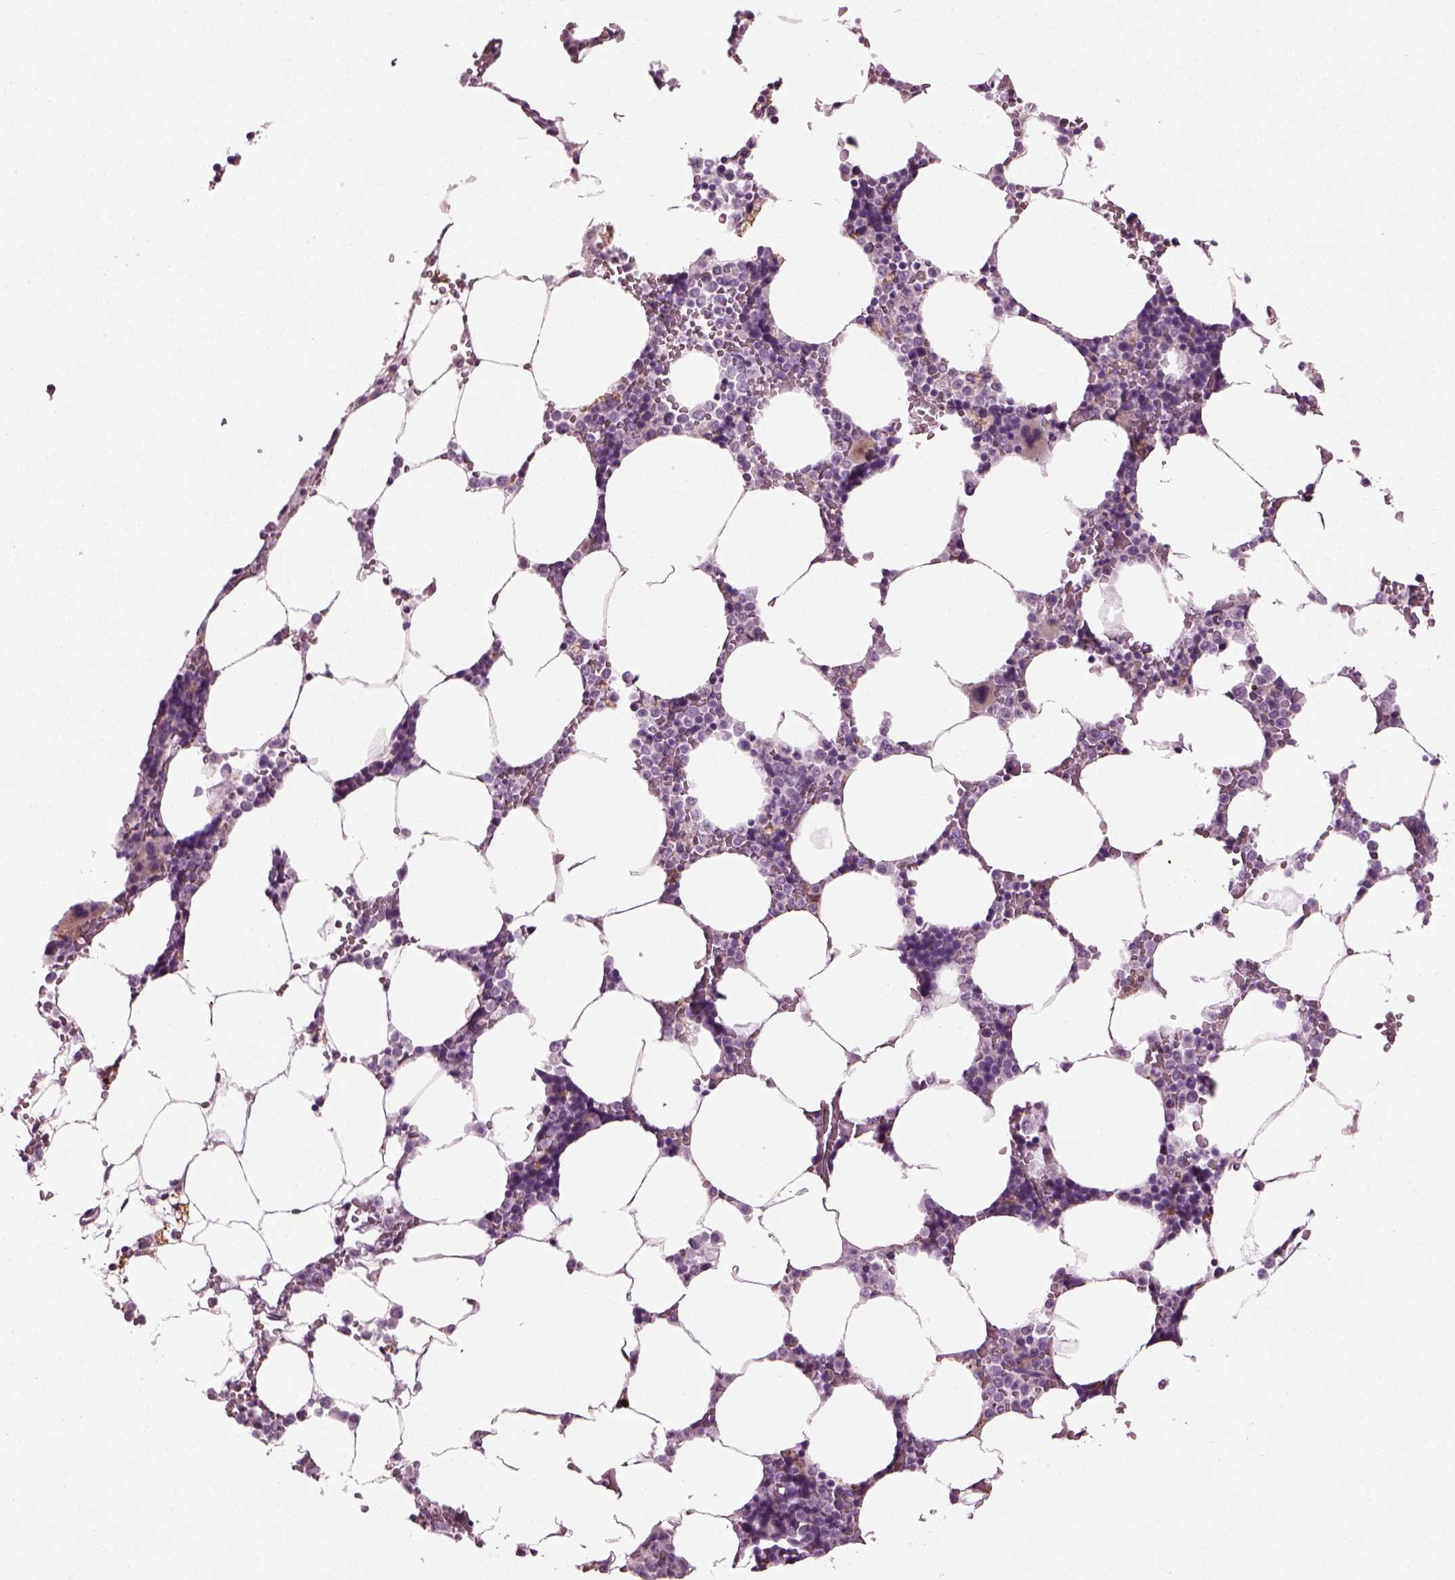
{"staining": {"intensity": "moderate", "quantity": "<25%", "location": "cytoplasmic/membranous"}, "tissue": "bone marrow", "cell_type": "Hematopoietic cells", "image_type": "normal", "snomed": [{"axis": "morphology", "description": "Normal tissue, NOS"}, {"axis": "topography", "description": "Bone marrow"}], "caption": "Human bone marrow stained with a brown dye shows moderate cytoplasmic/membranous positive positivity in approximately <25% of hematopoietic cells.", "gene": "TMEM231", "patient": {"sex": "female", "age": 52}}